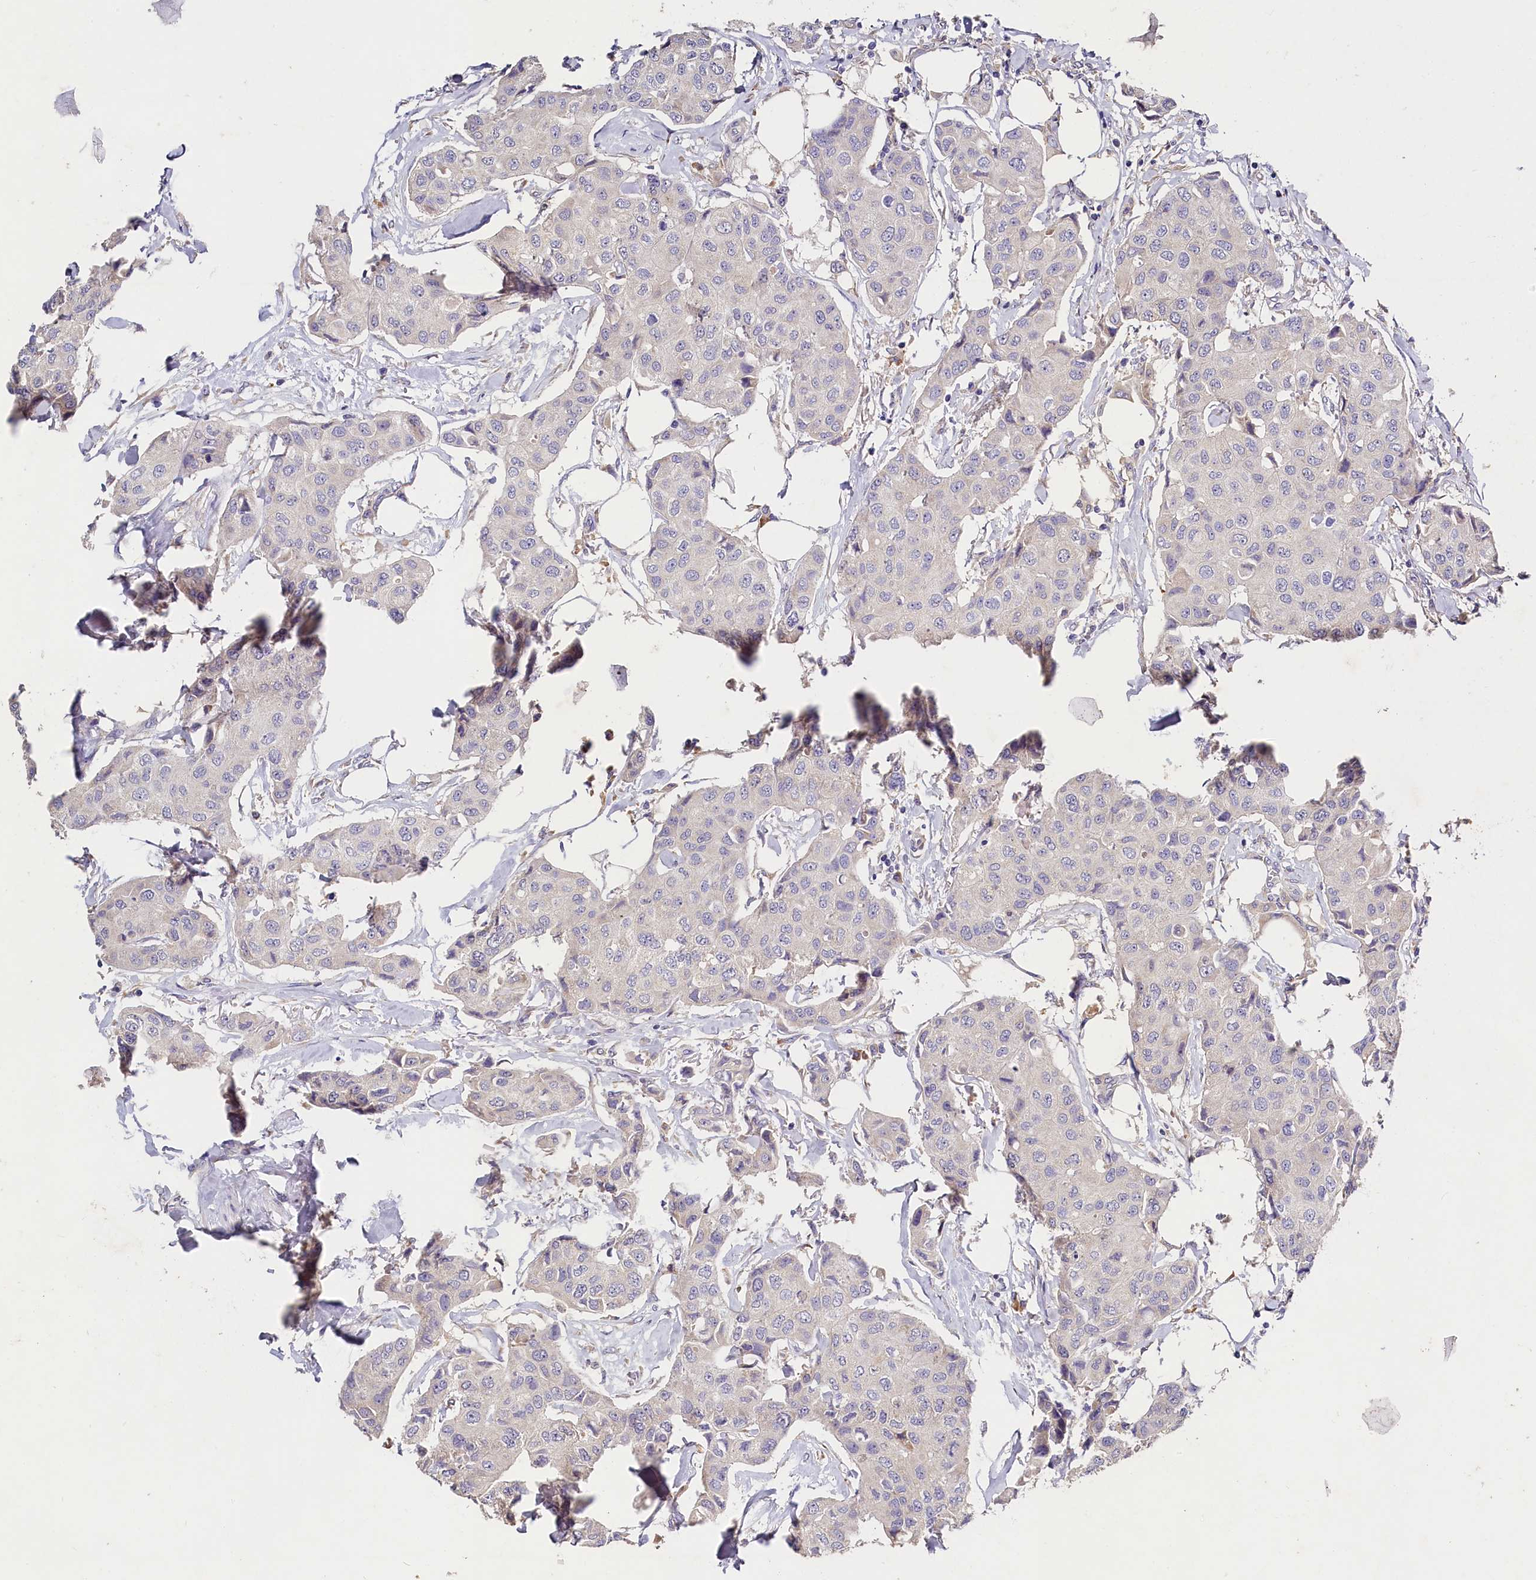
{"staining": {"intensity": "negative", "quantity": "none", "location": "none"}, "tissue": "breast cancer", "cell_type": "Tumor cells", "image_type": "cancer", "snomed": [{"axis": "morphology", "description": "Duct carcinoma"}, {"axis": "topography", "description": "Breast"}], "caption": "Human breast cancer stained for a protein using IHC demonstrates no positivity in tumor cells.", "gene": "ST7L", "patient": {"sex": "female", "age": 80}}